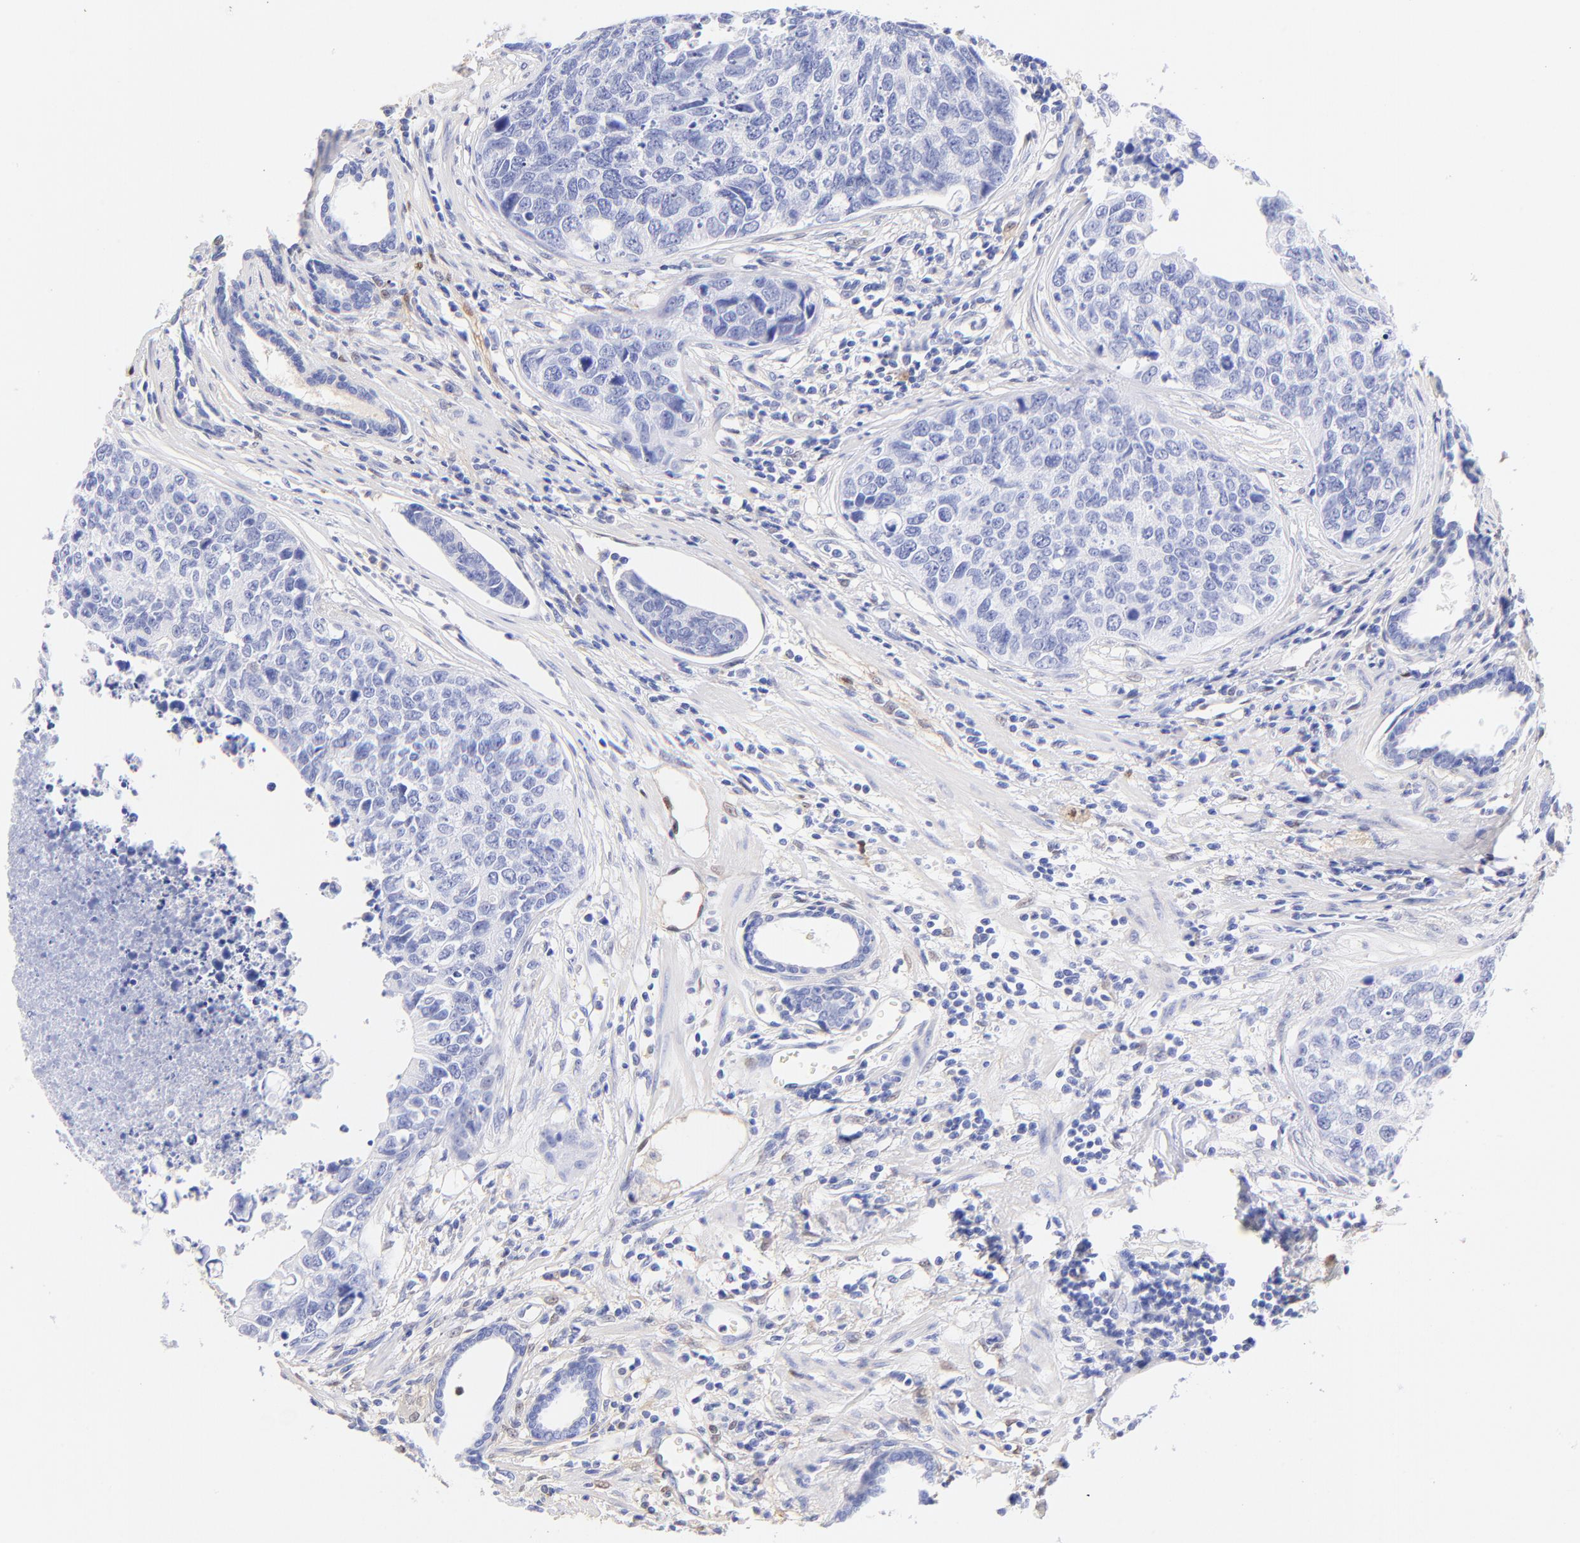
{"staining": {"intensity": "negative", "quantity": "none", "location": "none"}, "tissue": "urothelial cancer", "cell_type": "Tumor cells", "image_type": "cancer", "snomed": [{"axis": "morphology", "description": "Urothelial carcinoma, High grade"}, {"axis": "topography", "description": "Urinary bladder"}], "caption": "Immunohistochemistry (IHC) histopathology image of neoplastic tissue: human high-grade urothelial carcinoma stained with DAB exhibits no significant protein positivity in tumor cells.", "gene": "ALDH1A1", "patient": {"sex": "male", "age": 81}}